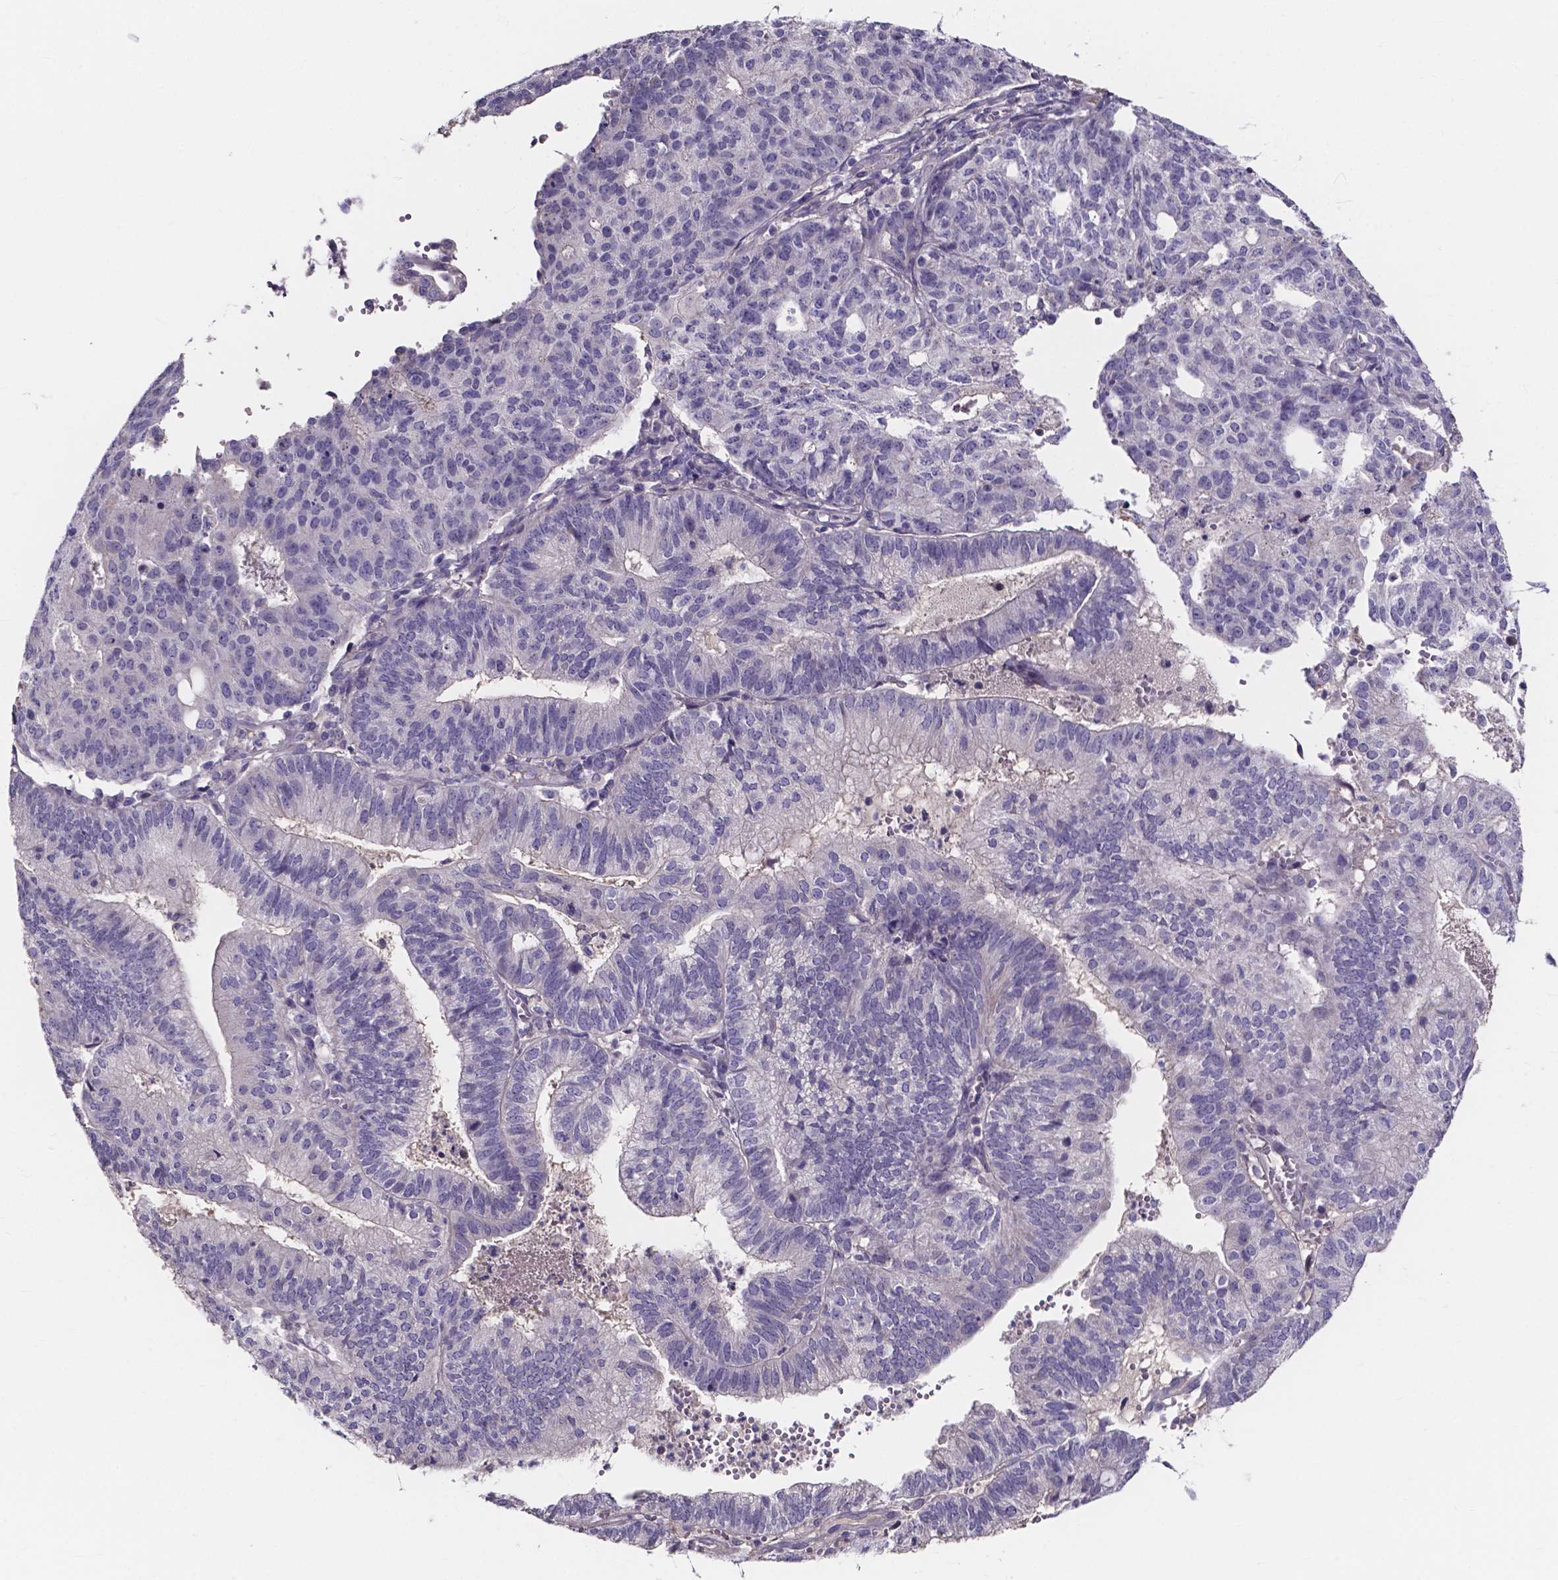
{"staining": {"intensity": "negative", "quantity": "none", "location": "none"}, "tissue": "endometrial cancer", "cell_type": "Tumor cells", "image_type": "cancer", "snomed": [{"axis": "morphology", "description": "Adenocarcinoma, NOS"}, {"axis": "topography", "description": "Endometrium"}], "caption": "Protein analysis of endometrial cancer (adenocarcinoma) reveals no significant positivity in tumor cells.", "gene": "SPOCD1", "patient": {"sex": "female", "age": 82}}